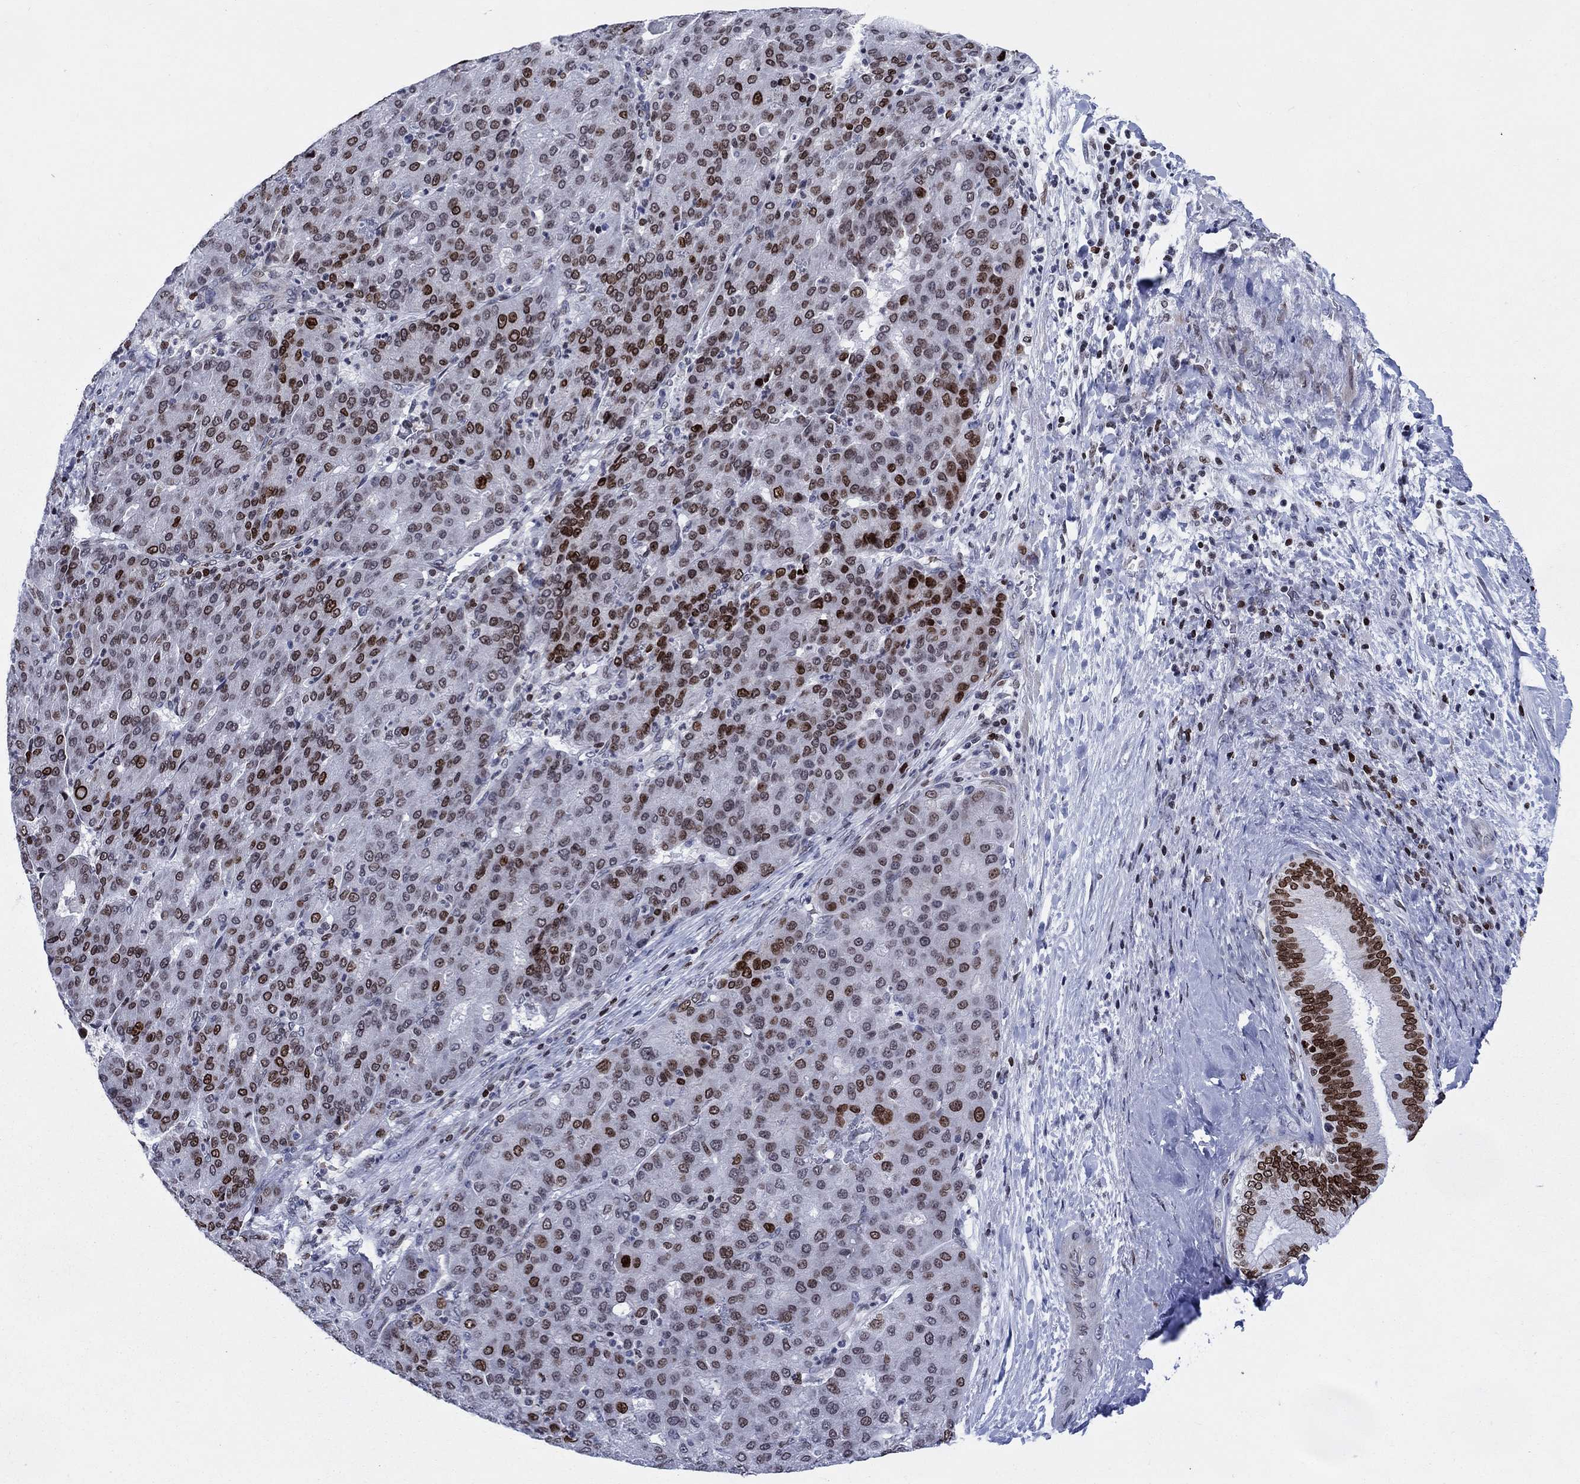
{"staining": {"intensity": "strong", "quantity": "25%-75%", "location": "nuclear"}, "tissue": "liver cancer", "cell_type": "Tumor cells", "image_type": "cancer", "snomed": [{"axis": "morphology", "description": "Carcinoma, Hepatocellular, NOS"}, {"axis": "topography", "description": "Liver"}], "caption": "Immunohistochemical staining of liver cancer (hepatocellular carcinoma) exhibits strong nuclear protein positivity in about 25%-75% of tumor cells. The protein is shown in brown color, while the nuclei are stained blue.", "gene": "HMGA1", "patient": {"sex": "male", "age": 65}}